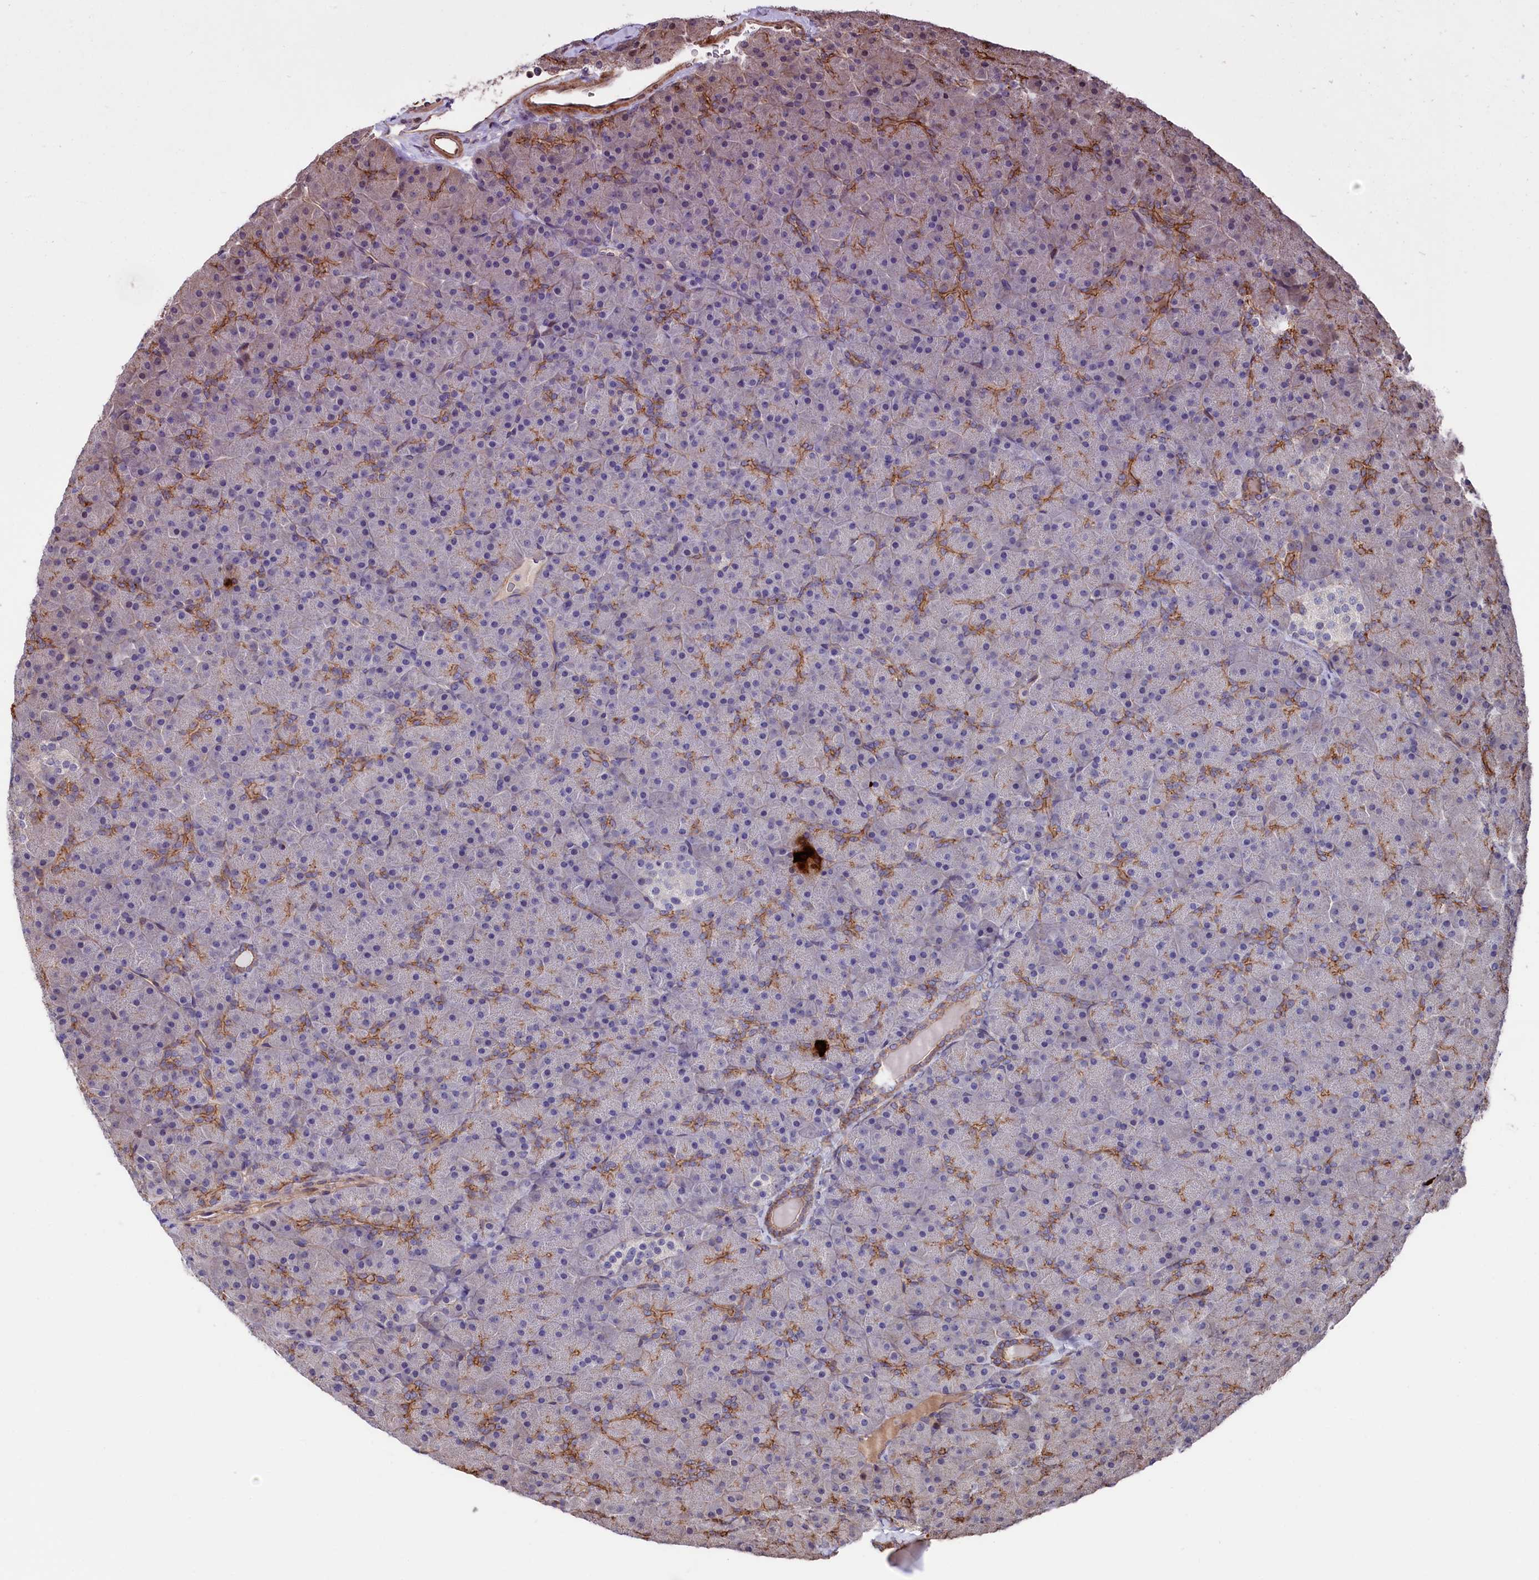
{"staining": {"intensity": "moderate", "quantity": "25%-75%", "location": "cytoplasmic/membranous"}, "tissue": "pancreas", "cell_type": "Exocrine glandular cells", "image_type": "normal", "snomed": [{"axis": "morphology", "description": "Normal tissue, NOS"}, {"axis": "topography", "description": "Pancreas"}], "caption": "An image of pancreas stained for a protein demonstrates moderate cytoplasmic/membranous brown staining in exocrine glandular cells. (Brightfield microscopy of DAB IHC at high magnification).", "gene": "TNKS1BP1", "patient": {"sex": "male", "age": 36}}